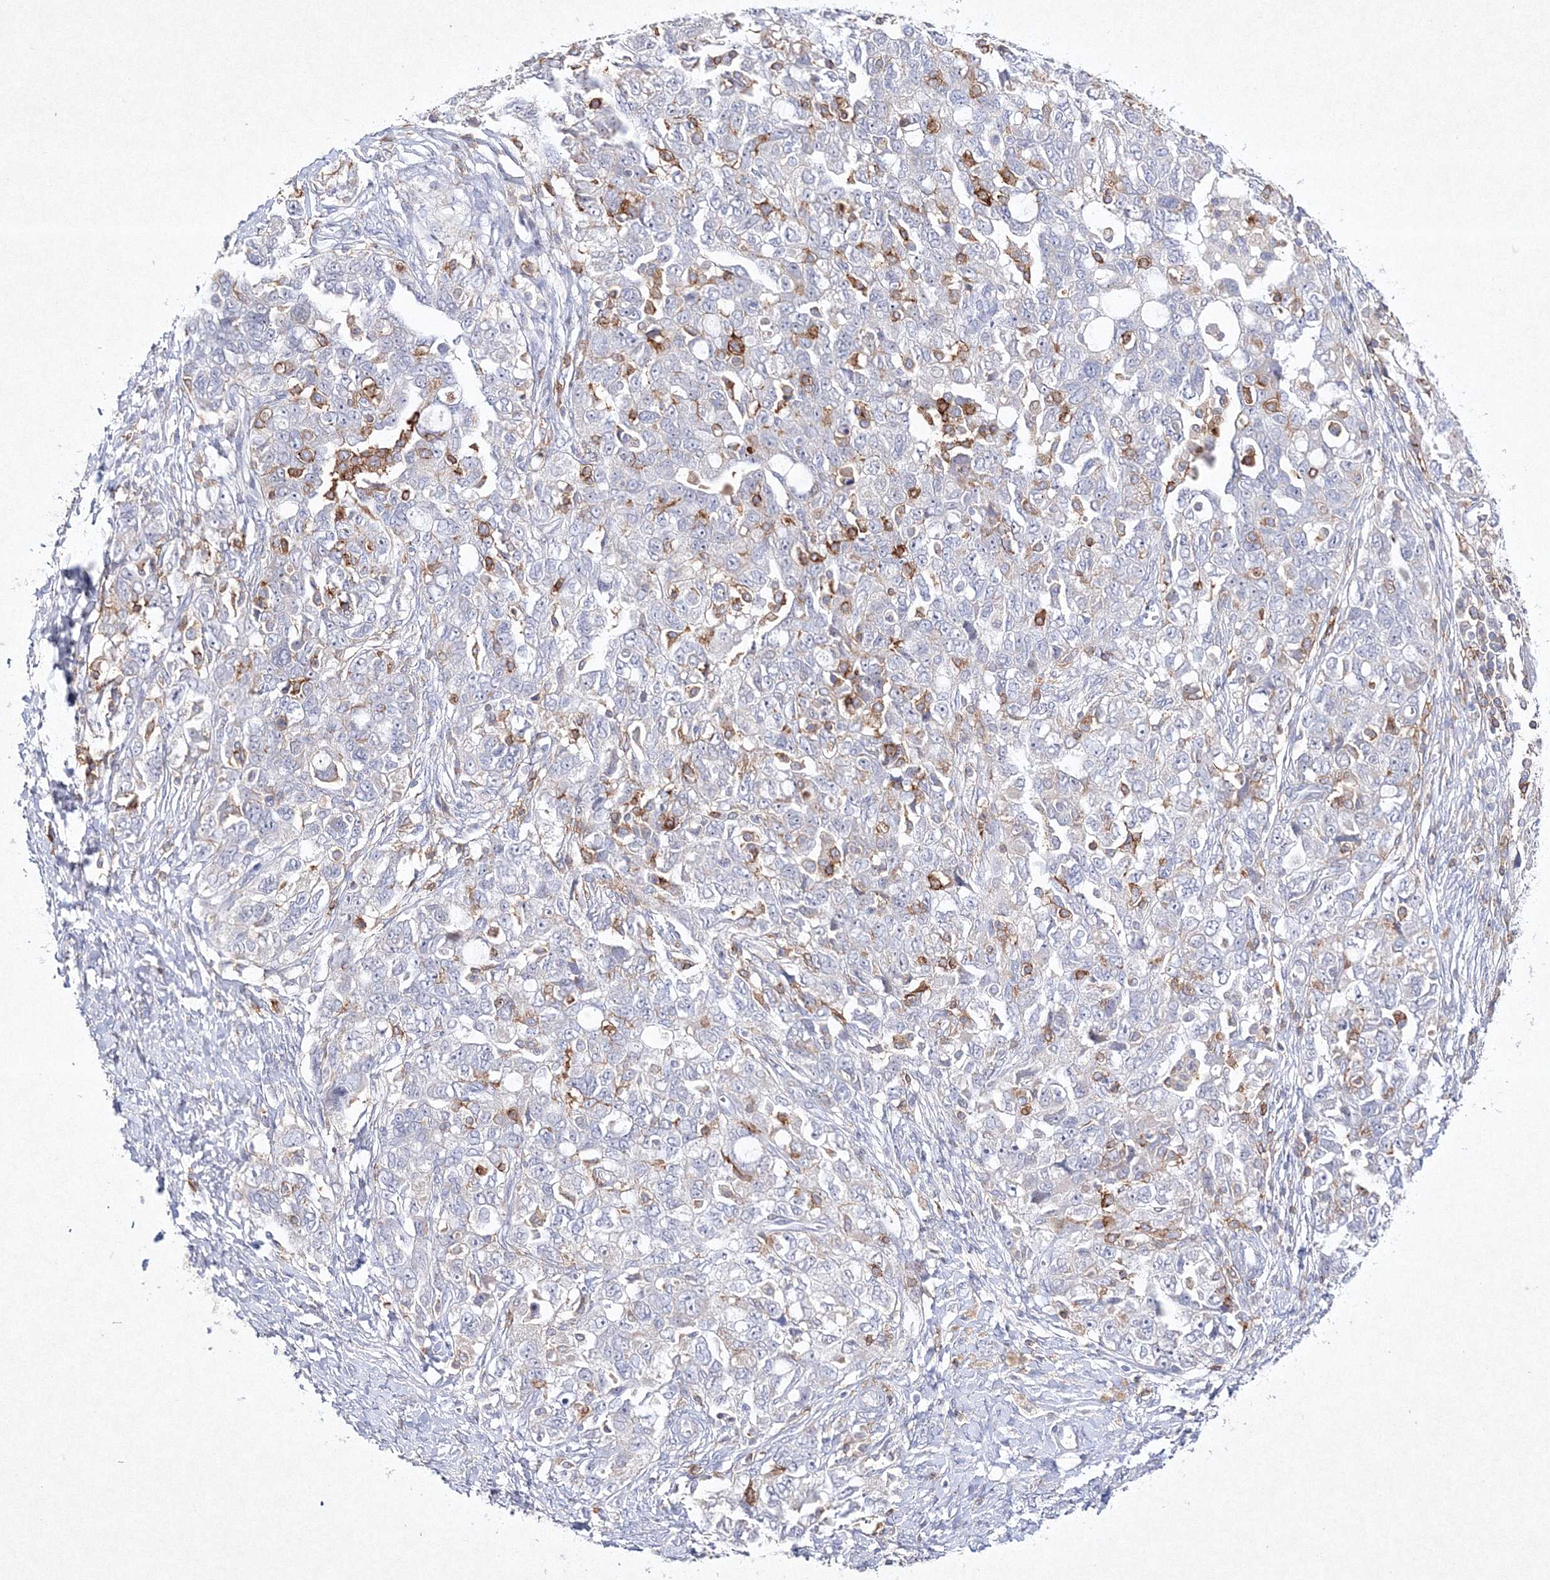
{"staining": {"intensity": "negative", "quantity": "none", "location": "none"}, "tissue": "ovarian cancer", "cell_type": "Tumor cells", "image_type": "cancer", "snomed": [{"axis": "morphology", "description": "Carcinoma, NOS"}, {"axis": "morphology", "description": "Cystadenocarcinoma, serous, NOS"}, {"axis": "topography", "description": "Ovary"}], "caption": "A high-resolution image shows immunohistochemistry staining of ovarian carcinoma, which reveals no significant positivity in tumor cells. (Immunohistochemistry (ihc), brightfield microscopy, high magnification).", "gene": "HCST", "patient": {"sex": "female", "age": 69}}